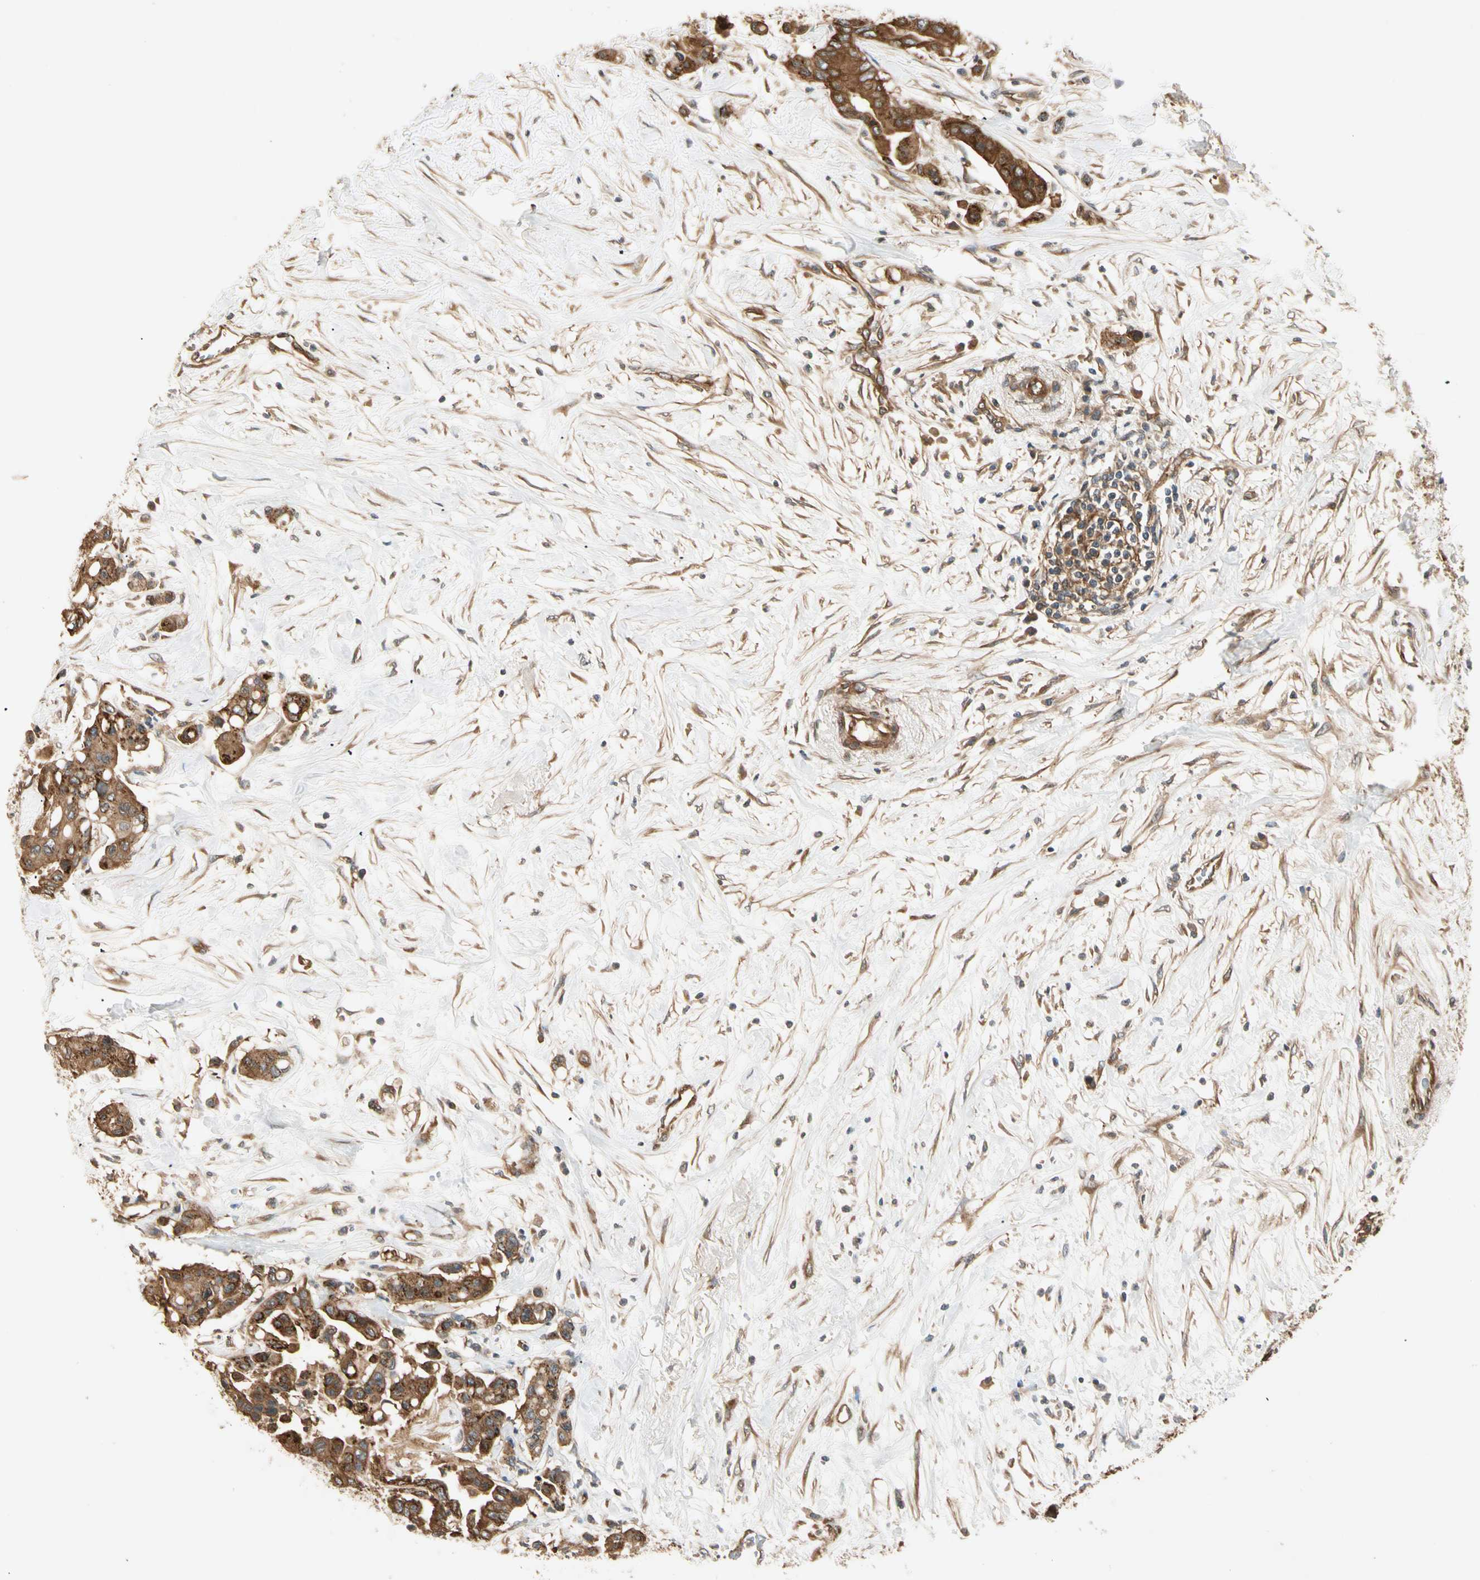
{"staining": {"intensity": "moderate", "quantity": "25%-75%", "location": "cytoplasmic/membranous"}, "tissue": "colorectal cancer", "cell_type": "Tumor cells", "image_type": "cancer", "snomed": [{"axis": "morphology", "description": "Normal tissue, NOS"}, {"axis": "morphology", "description": "Adenocarcinoma, NOS"}, {"axis": "topography", "description": "Colon"}], "caption": "Tumor cells display medium levels of moderate cytoplasmic/membranous expression in about 25%-75% of cells in human colorectal cancer.", "gene": "ROCK2", "patient": {"sex": "male", "age": 82}}